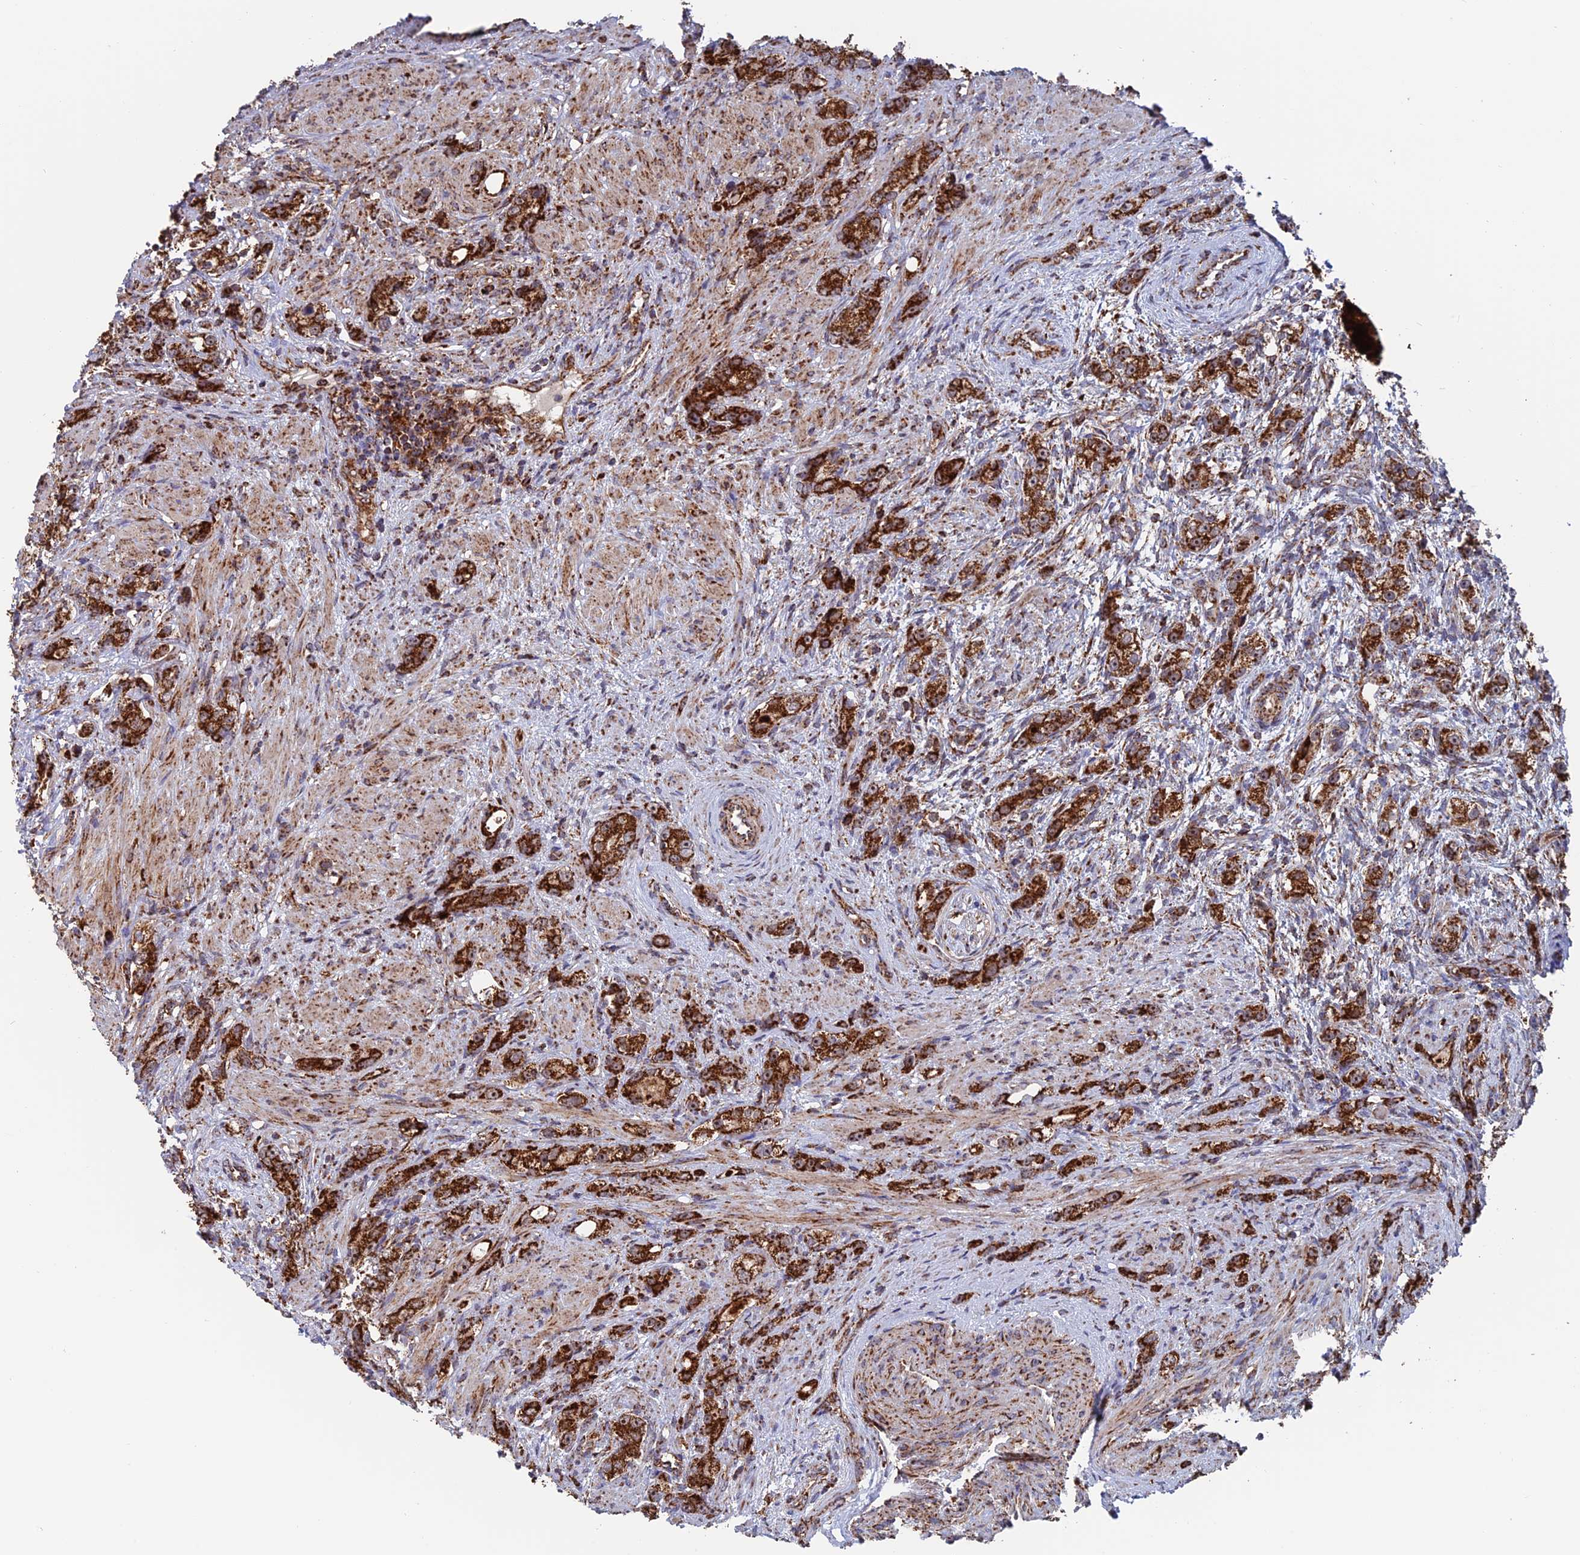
{"staining": {"intensity": "strong", "quantity": ">75%", "location": "cytoplasmic/membranous"}, "tissue": "prostate cancer", "cell_type": "Tumor cells", "image_type": "cancer", "snomed": [{"axis": "morphology", "description": "Adenocarcinoma, High grade"}, {"axis": "topography", "description": "Prostate"}], "caption": "The micrograph demonstrates immunohistochemical staining of prostate cancer. There is strong cytoplasmic/membranous staining is seen in about >75% of tumor cells.", "gene": "DTYMK", "patient": {"sex": "male", "age": 63}}